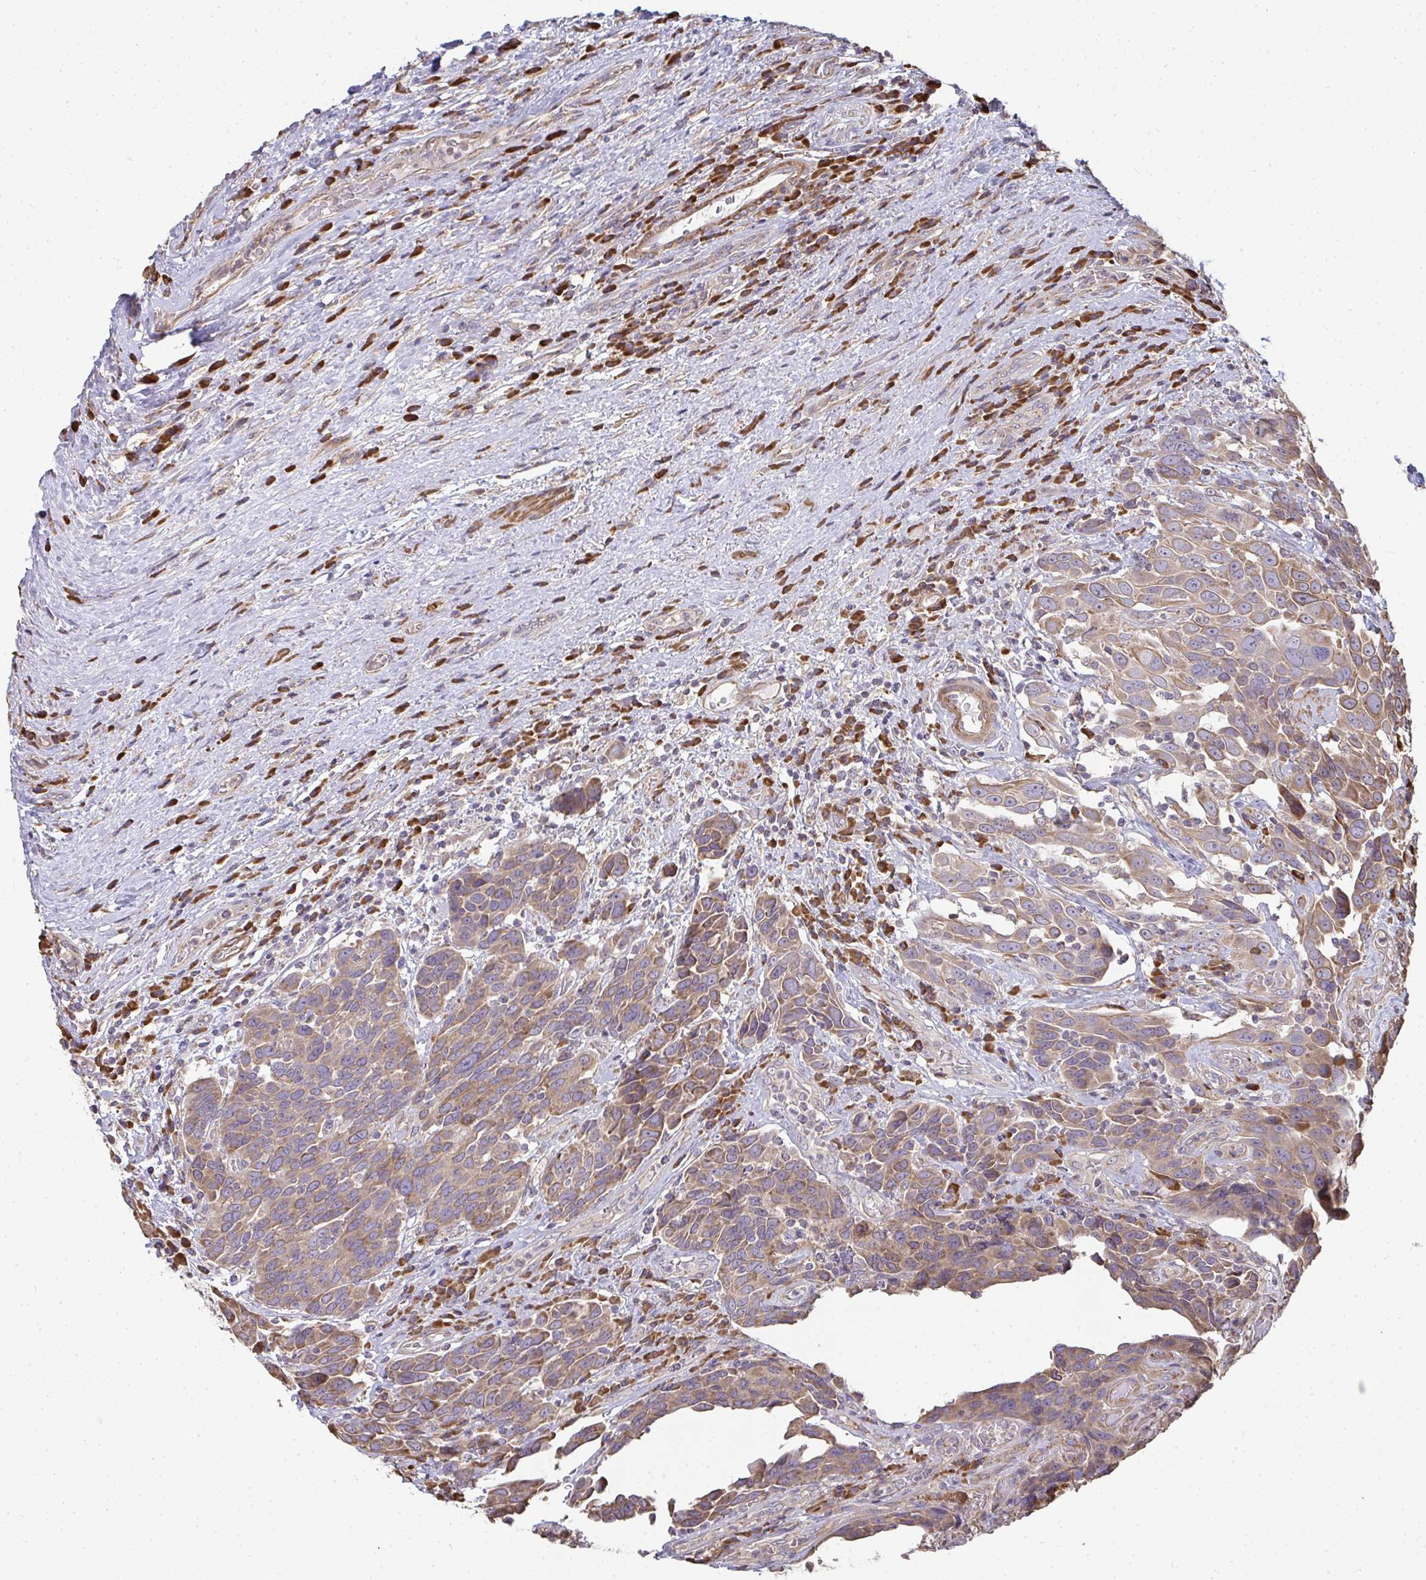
{"staining": {"intensity": "moderate", "quantity": ">75%", "location": "cytoplasmic/membranous"}, "tissue": "urothelial cancer", "cell_type": "Tumor cells", "image_type": "cancer", "snomed": [{"axis": "morphology", "description": "Urothelial carcinoma, High grade"}, {"axis": "topography", "description": "Urinary bladder"}], "caption": "Immunohistochemistry (IHC) of human high-grade urothelial carcinoma shows medium levels of moderate cytoplasmic/membranous positivity in about >75% of tumor cells. (Brightfield microscopy of DAB IHC at high magnification).", "gene": "ZFYVE28", "patient": {"sex": "female", "age": 70}}